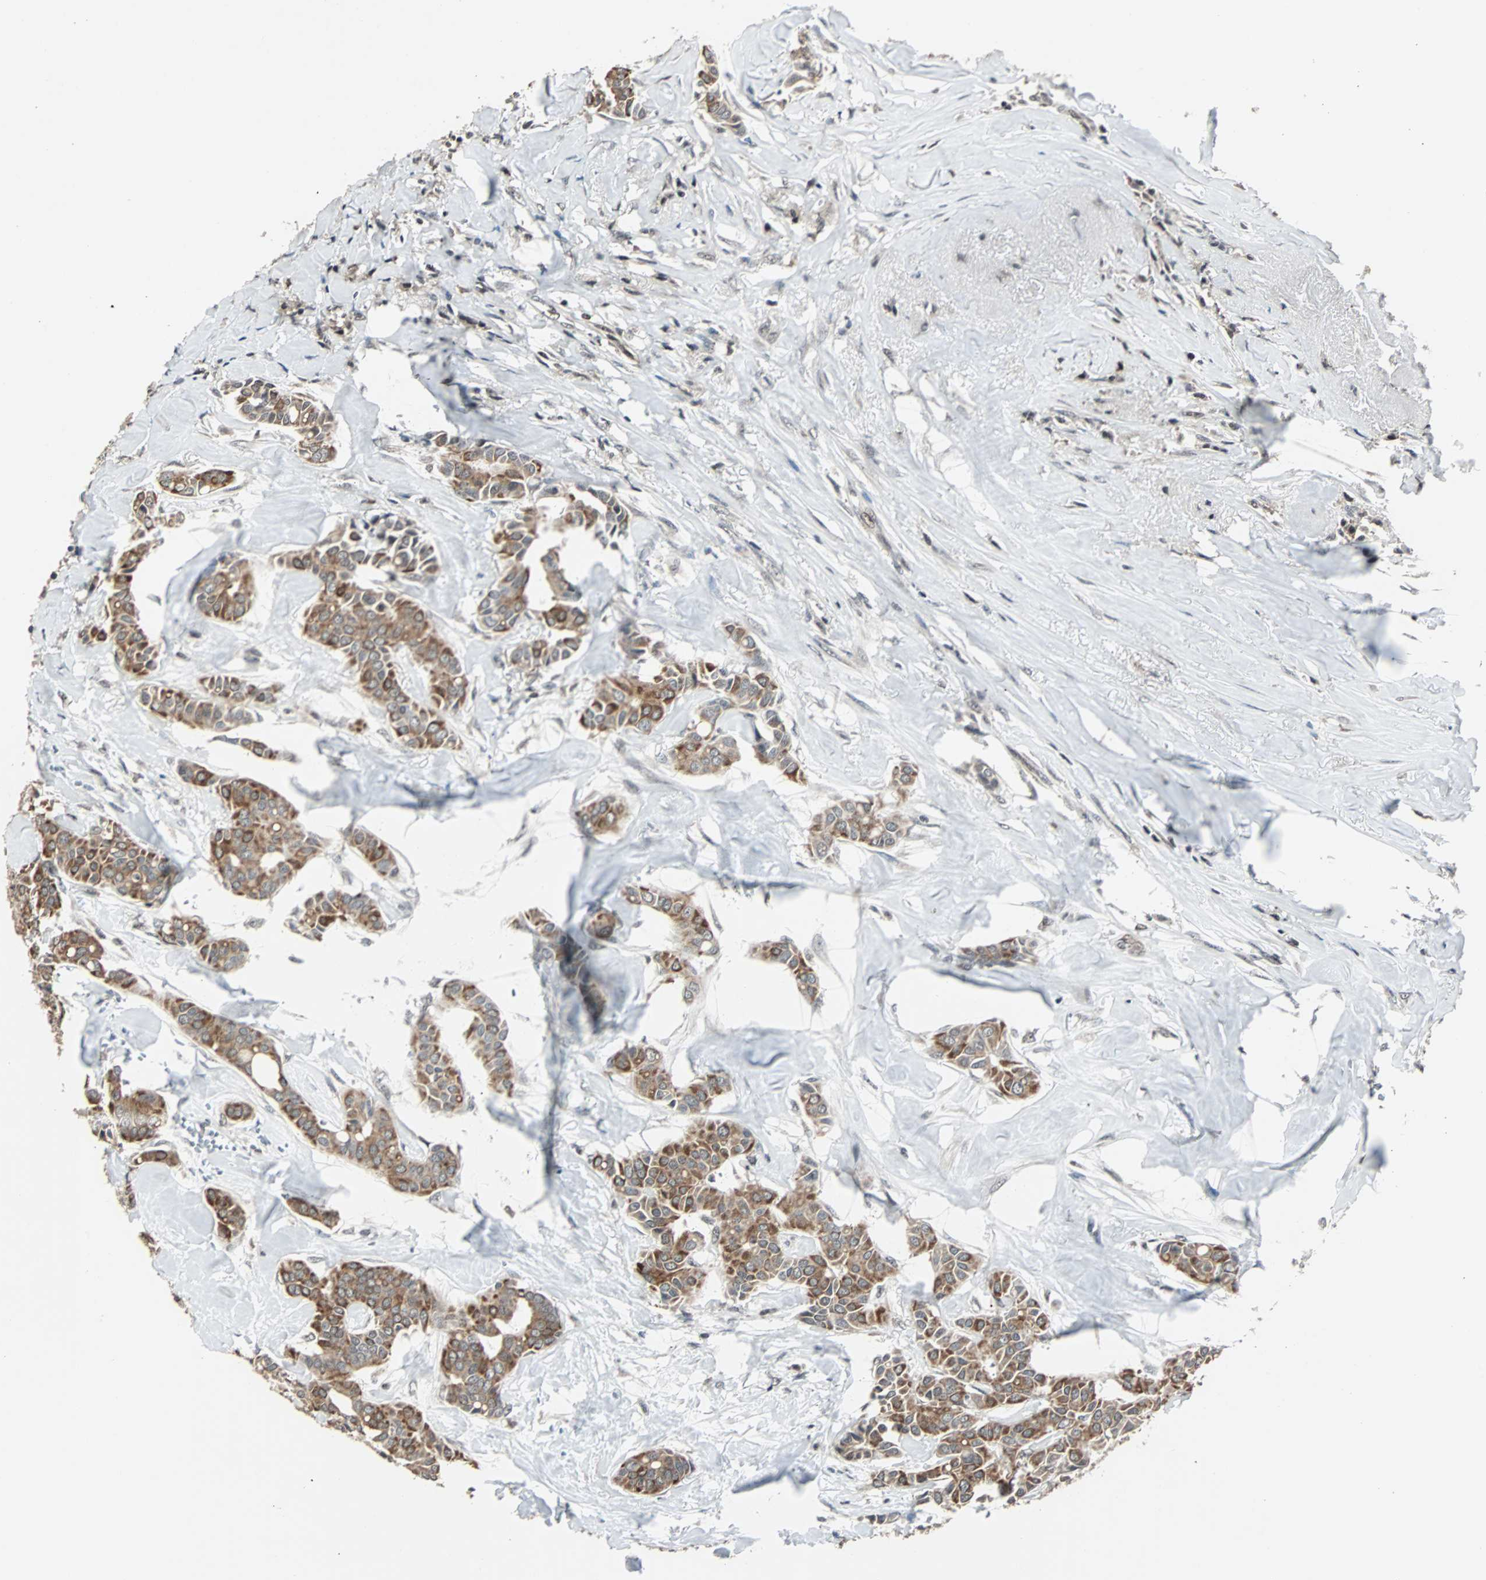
{"staining": {"intensity": "moderate", "quantity": ">75%", "location": "cytoplasmic/membranous"}, "tissue": "head and neck cancer", "cell_type": "Tumor cells", "image_type": "cancer", "snomed": [{"axis": "morphology", "description": "Adenocarcinoma, NOS"}, {"axis": "topography", "description": "Salivary gland"}, {"axis": "topography", "description": "Head-Neck"}], "caption": "Tumor cells exhibit moderate cytoplasmic/membranous positivity in about >75% of cells in adenocarcinoma (head and neck). (brown staining indicates protein expression, while blue staining denotes nuclei).", "gene": "TERF2IP", "patient": {"sex": "female", "age": 59}}